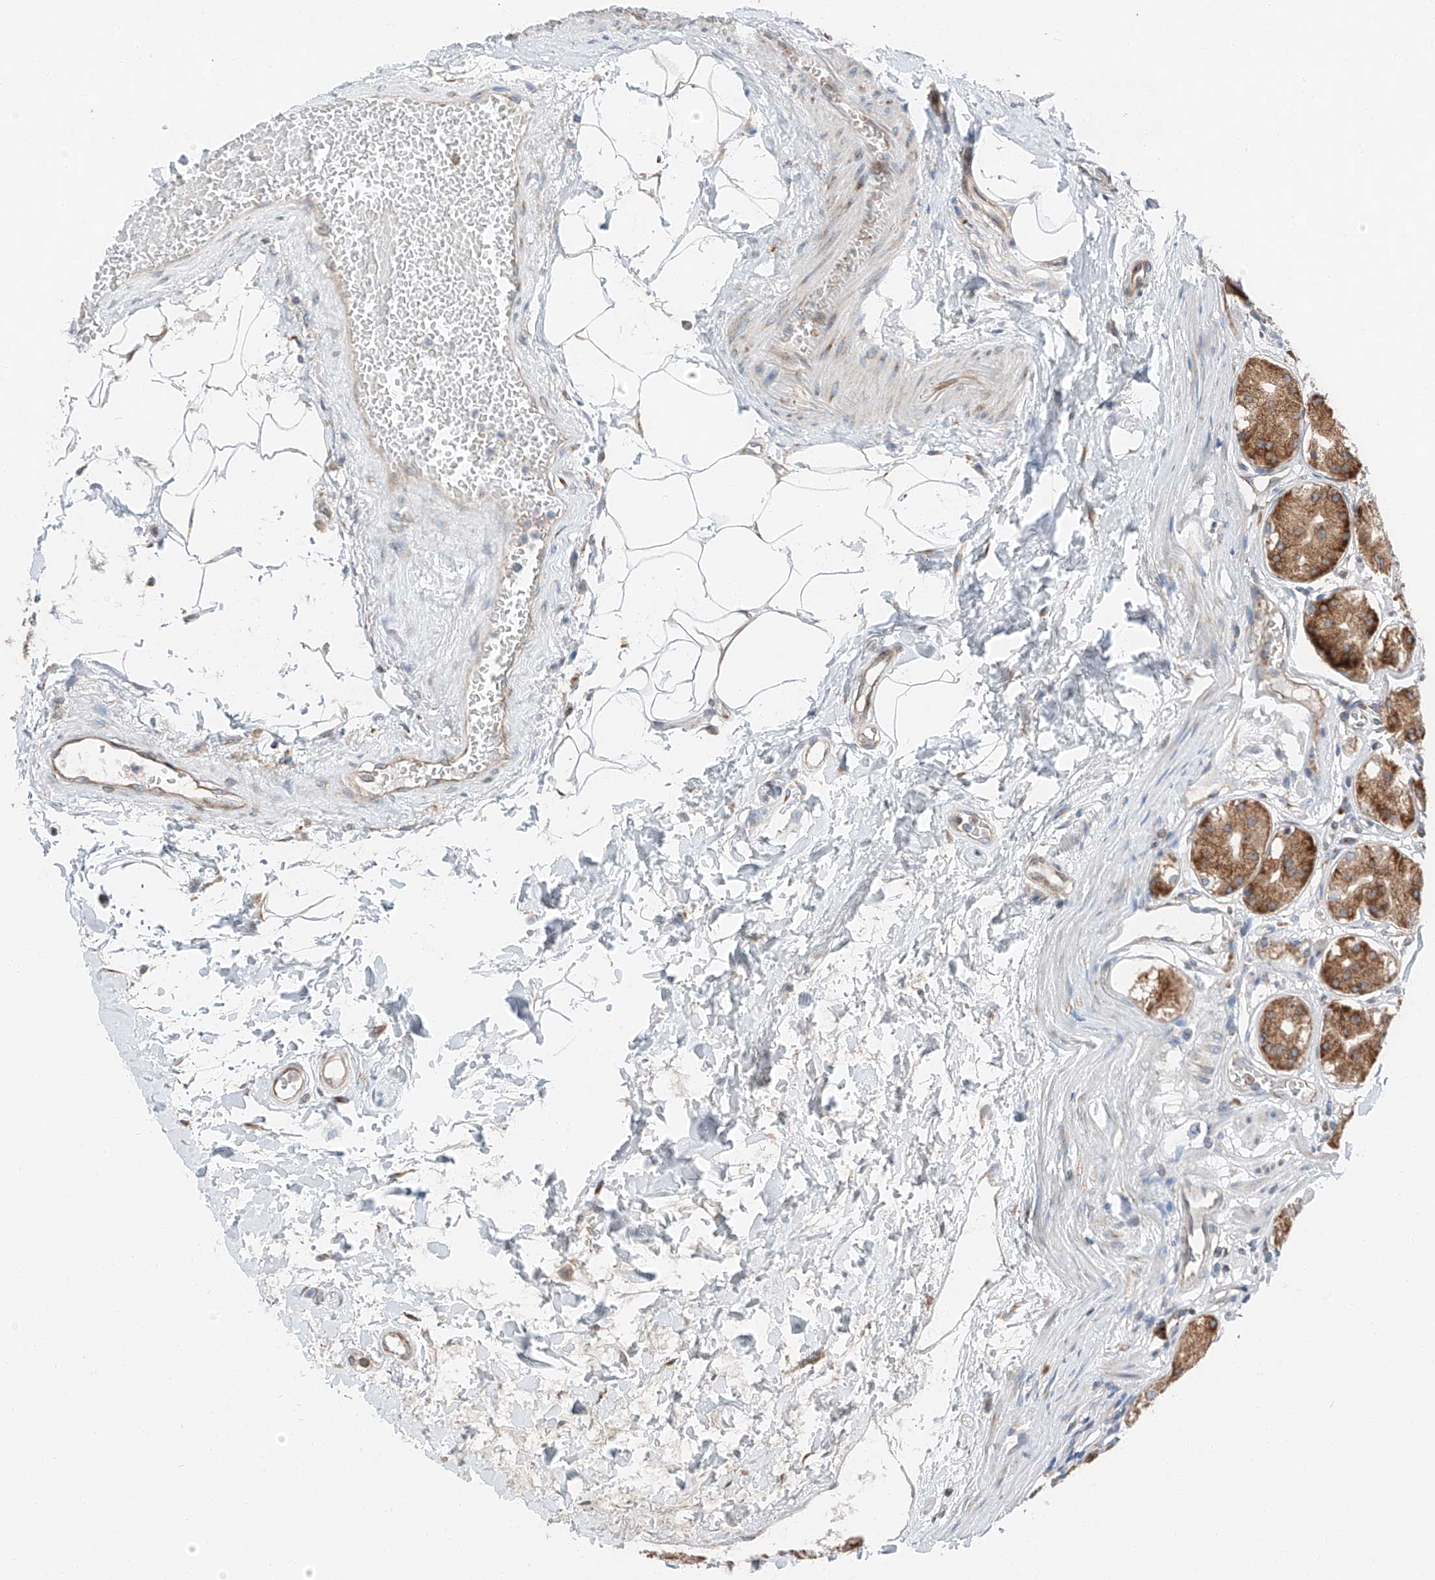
{"staining": {"intensity": "moderate", "quantity": ">75%", "location": "cytoplasmic/membranous"}, "tissue": "stomach", "cell_type": "Glandular cells", "image_type": "normal", "snomed": [{"axis": "morphology", "description": "Normal tissue, NOS"}, {"axis": "topography", "description": "Stomach"}, {"axis": "topography", "description": "Stomach, lower"}], "caption": "A micrograph showing moderate cytoplasmic/membranous positivity in approximately >75% of glandular cells in benign stomach, as visualized by brown immunohistochemical staining.", "gene": "ZC3H15", "patient": {"sex": "female", "age": 56}}